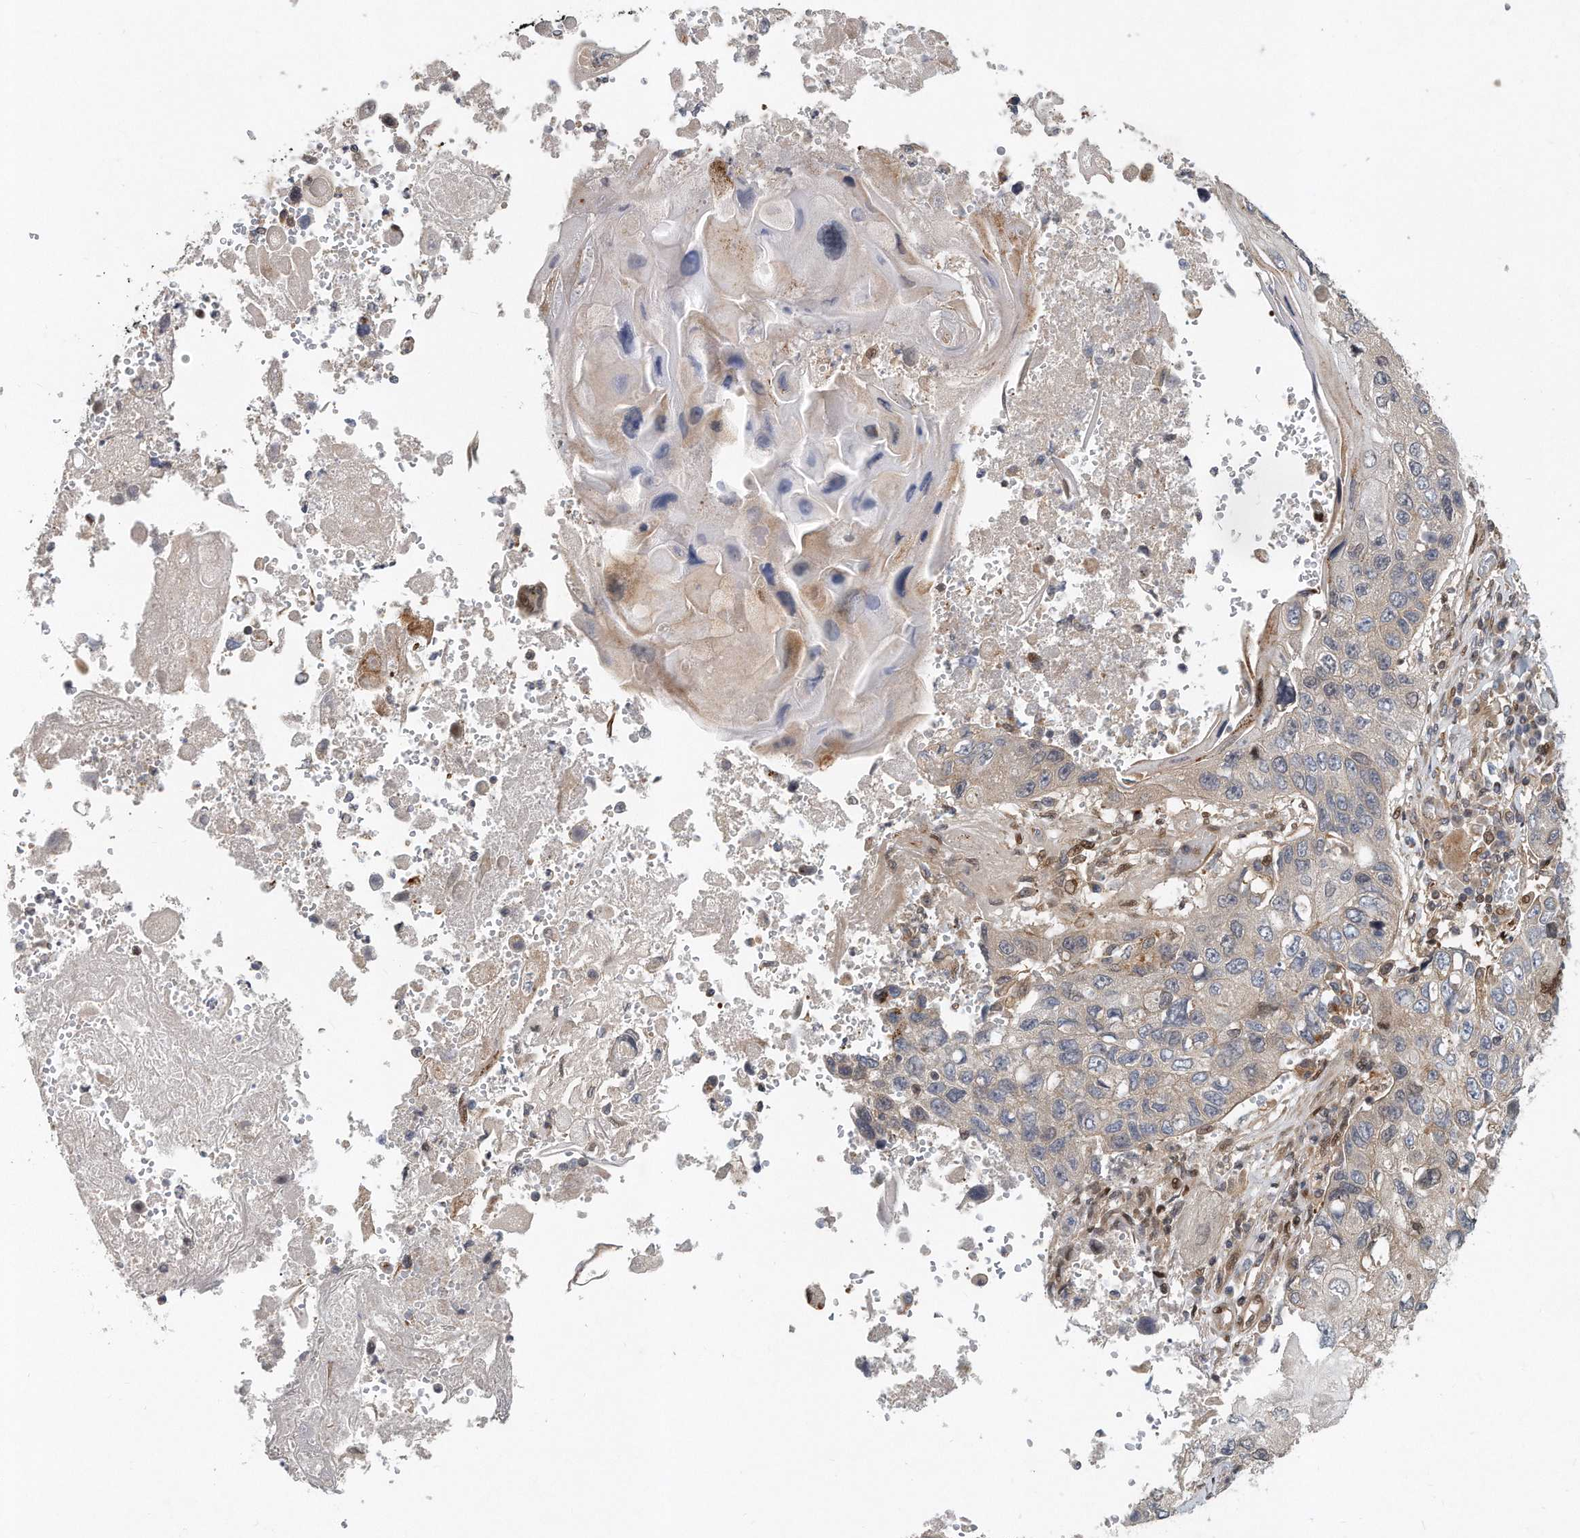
{"staining": {"intensity": "negative", "quantity": "none", "location": "none"}, "tissue": "lung cancer", "cell_type": "Tumor cells", "image_type": "cancer", "snomed": [{"axis": "morphology", "description": "Squamous cell carcinoma, NOS"}, {"axis": "topography", "description": "Lung"}], "caption": "An immunohistochemistry (IHC) image of lung cancer (squamous cell carcinoma) is shown. There is no staining in tumor cells of lung cancer (squamous cell carcinoma).", "gene": "PCDH8", "patient": {"sex": "male", "age": 61}}